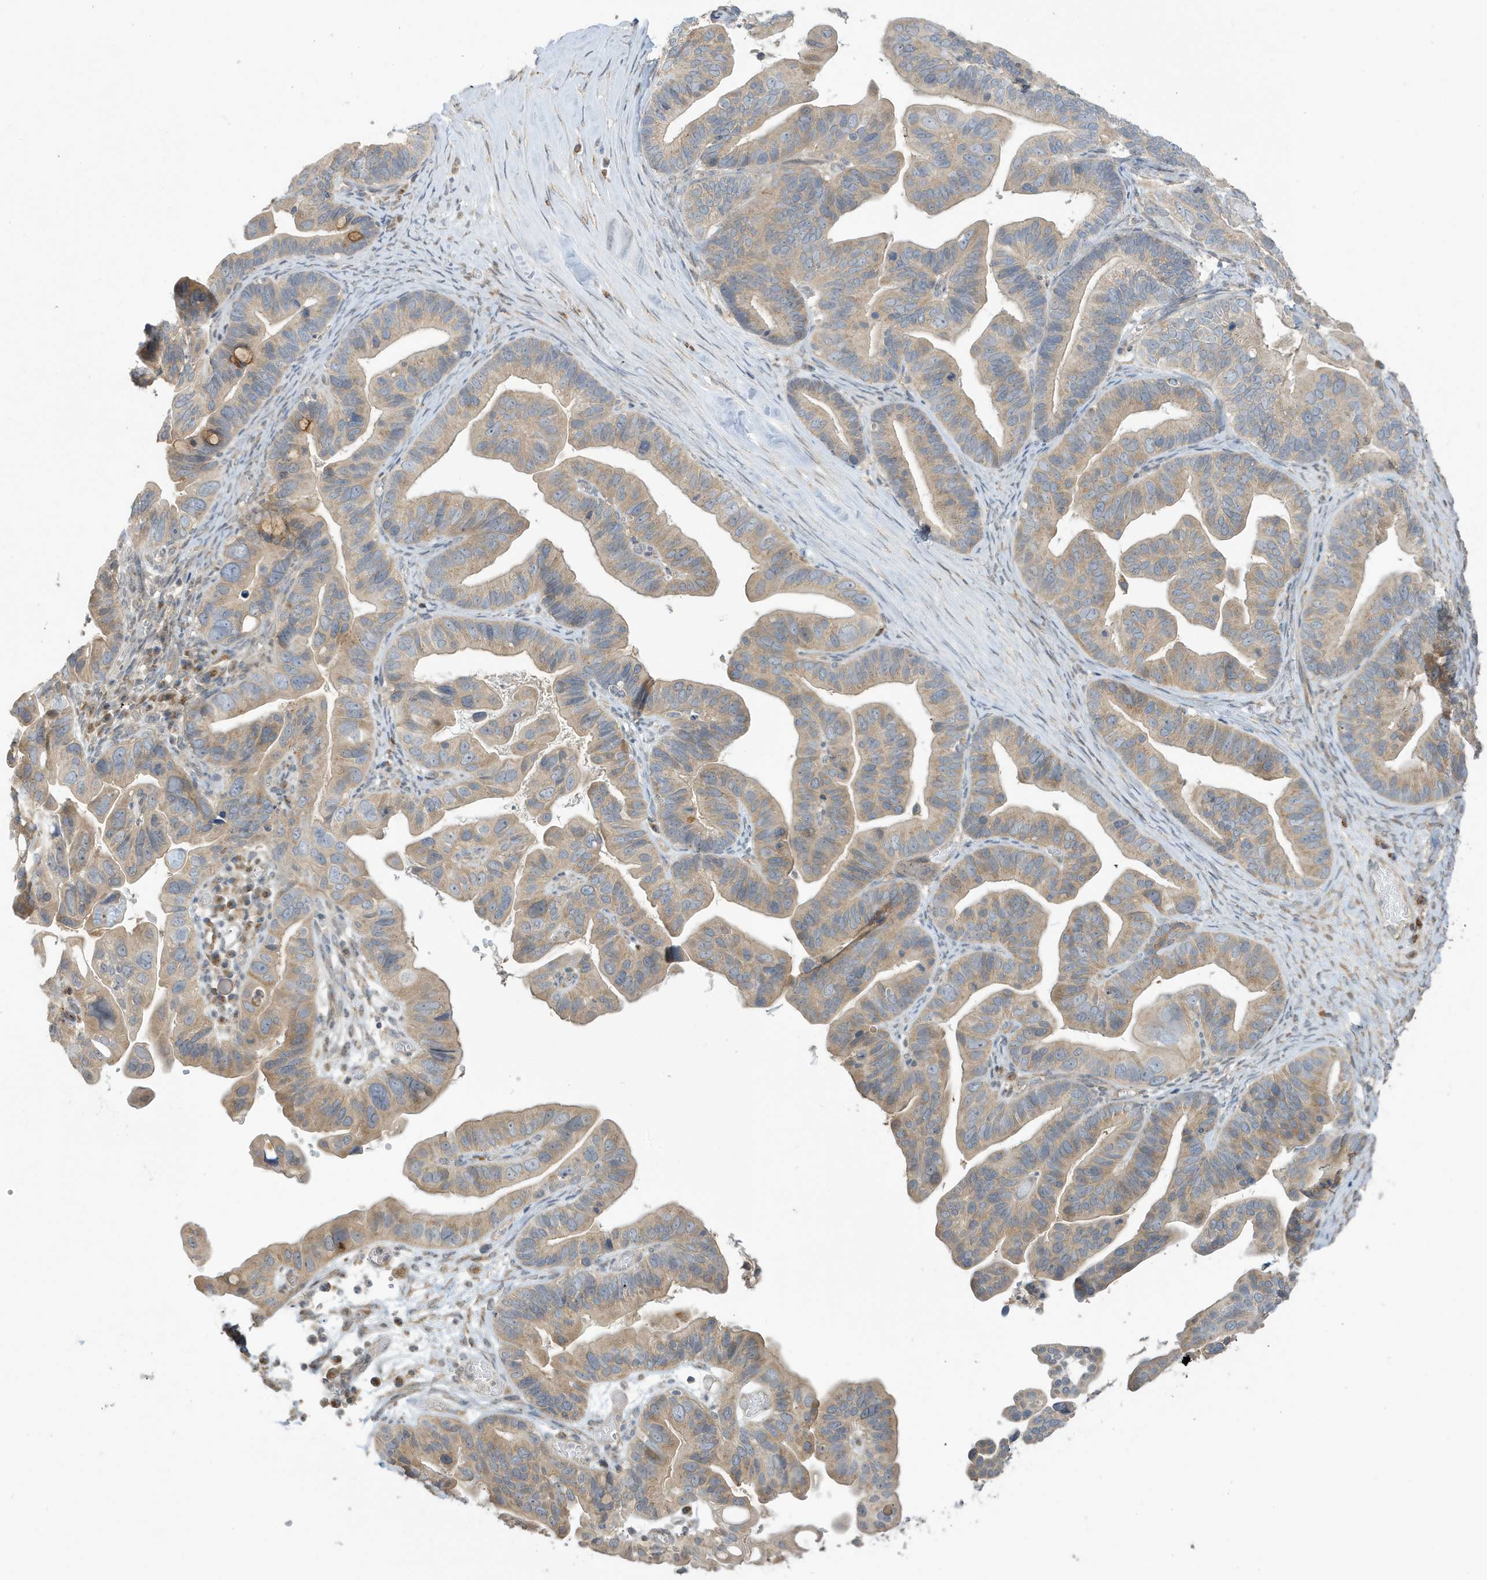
{"staining": {"intensity": "weak", "quantity": ">75%", "location": "cytoplasmic/membranous"}, "tissue": "ovarian cancer", "cell_type": "Tumor cells", "image_type": "cancer", "snomed": [{"axis": "morphology", "description": "Cystadenocarcinoma, serous, NOS"}, {"axis": "topography", "description": "Ovary"}], "caption": "Protein analysis of ovarian cancer (serous cystadenocarcinoma) tissue shows weak cytoplasmic/membranous expression in about >75% of tumor cells.", "gene": "TAB3", "patient": {"sex": "female", "age": 56}}